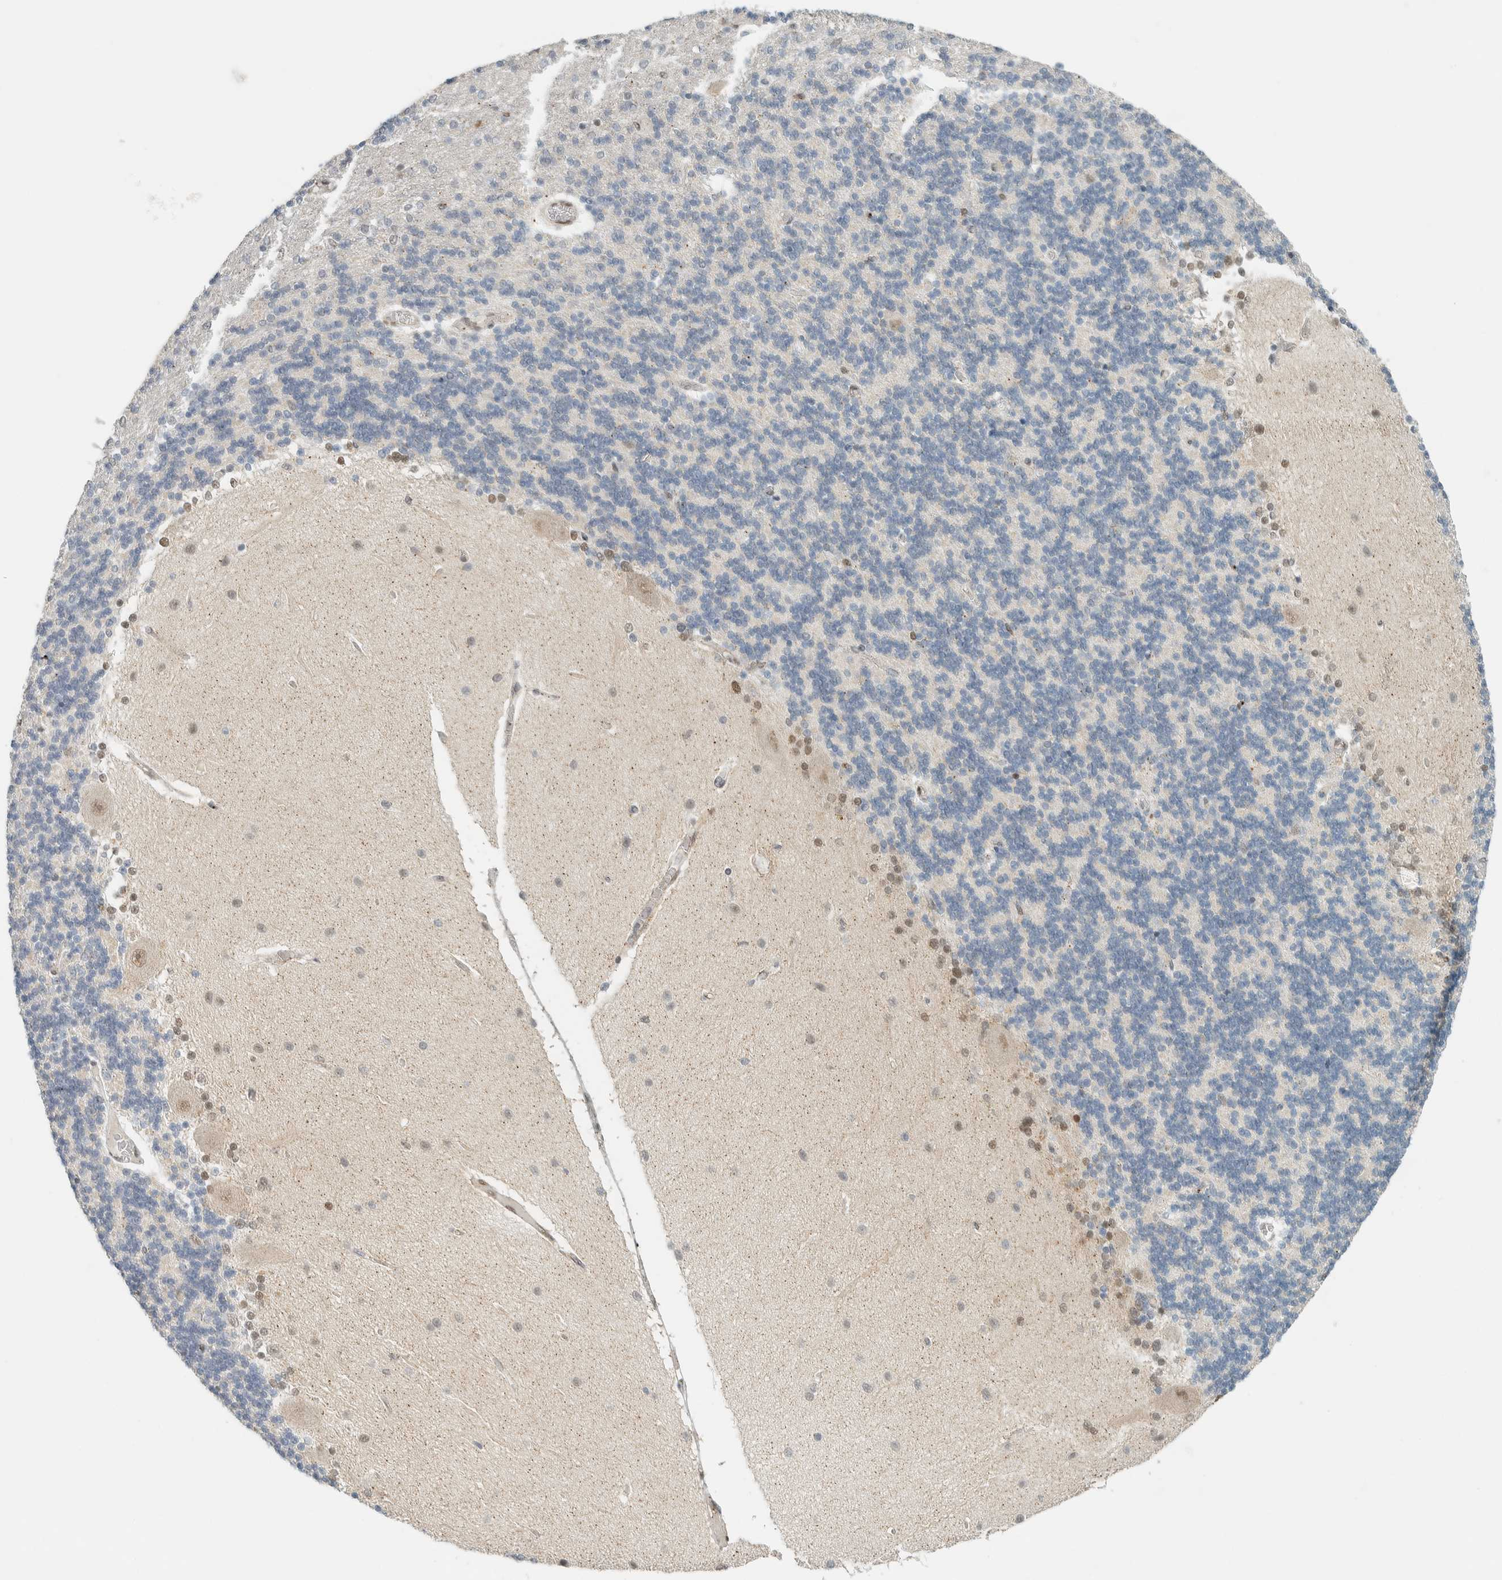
{"staining": {"intensity": "negative", "quantity": "none", "location": "none"}, "tissue": "cerebellum", "cell_type": "Cells in granular layer", "image_type": "normal", "snomed": [{"axis": "morphology", "description": "Normal tissue, NOS"}, {"axis": "topography", "description": "Cerebellum"}], "caption": "Histopathology image shows no protein expression in cells in granular layer of normal cerebellum. (DAB (3,3'-diaminobenzidine) immunohistochemistry (IHC) with hematoxylin counter stain).", "gene": "TFE3", "patient": {"sex": "female", "age": 54}}